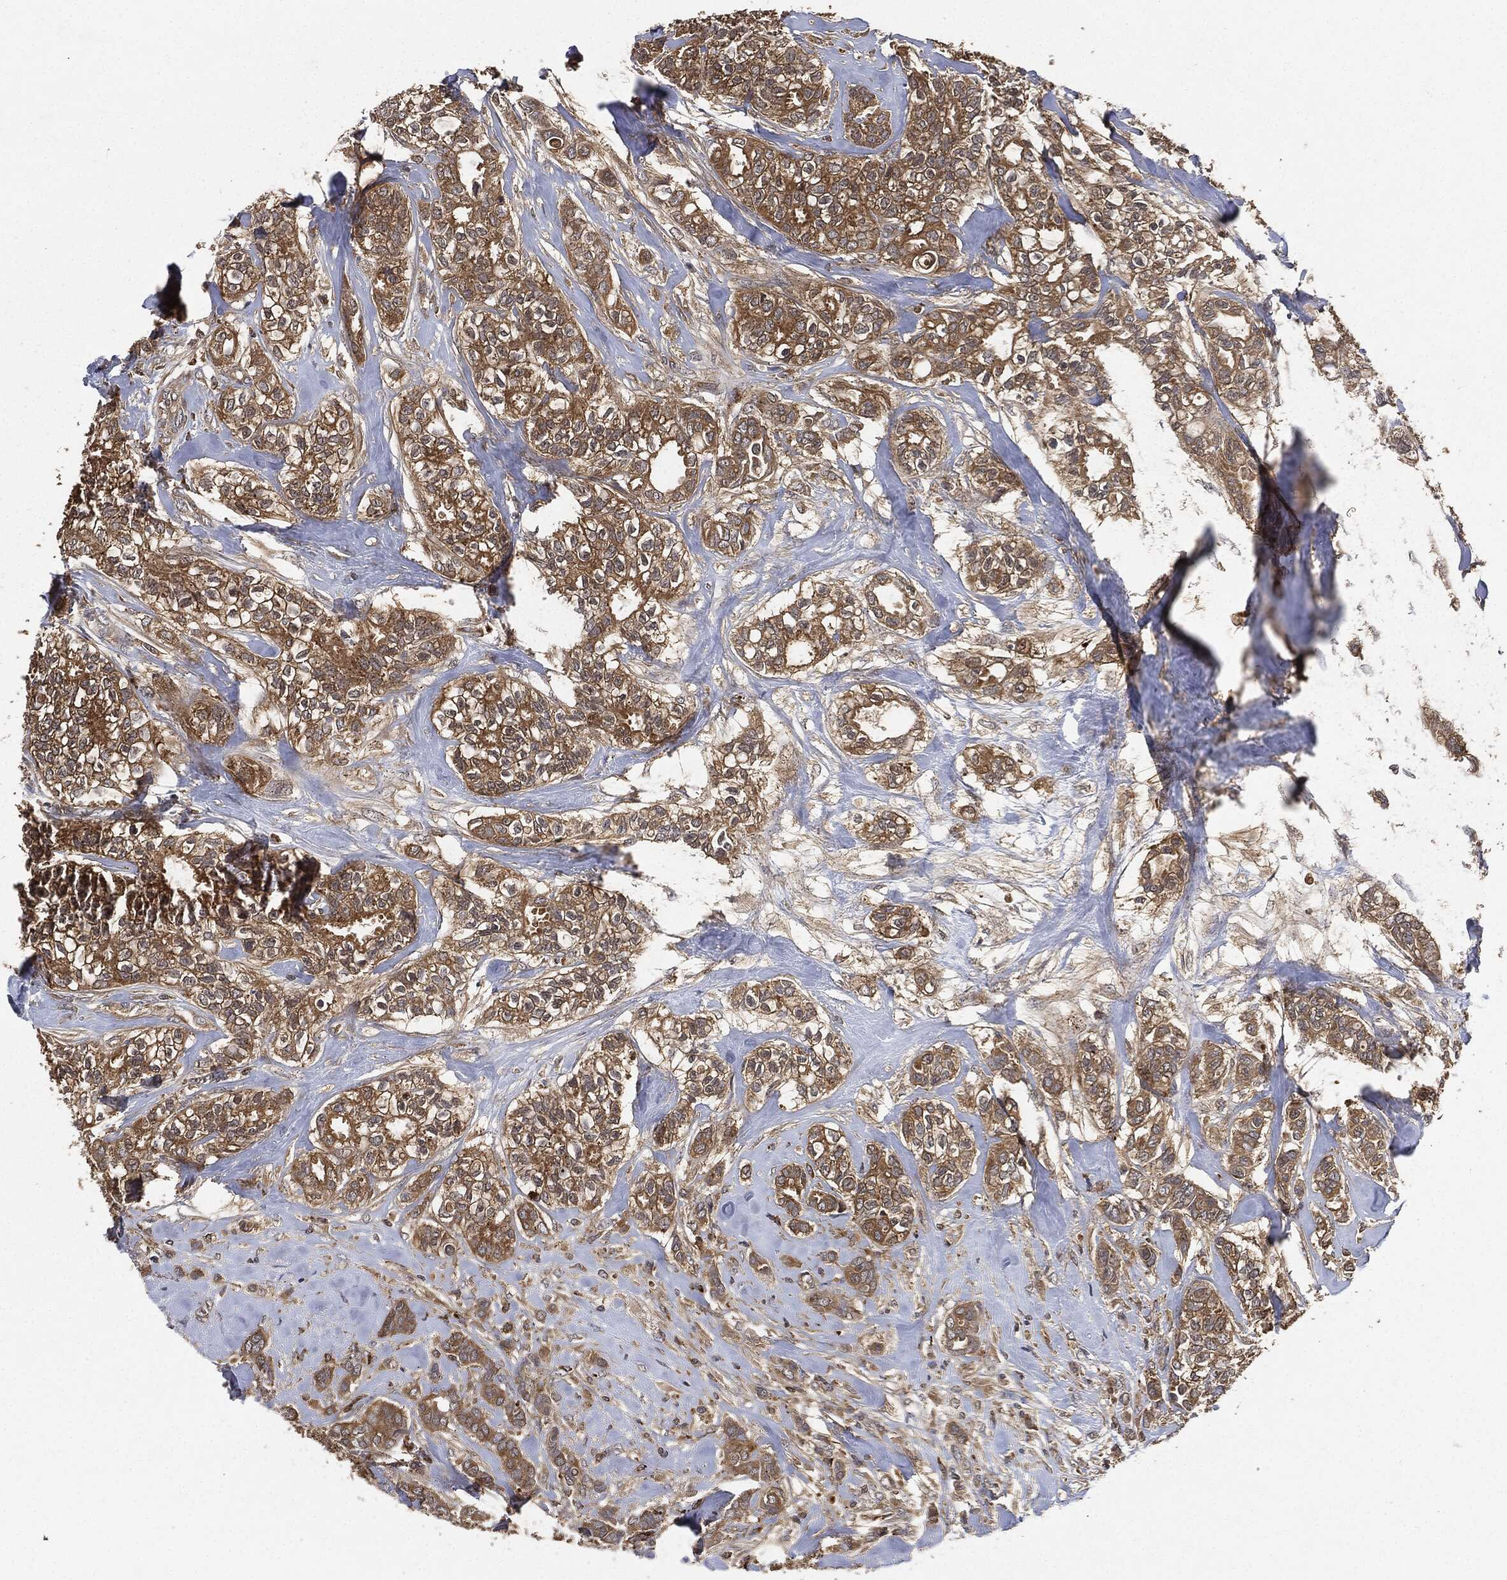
{"staining": {"intensity": "moderate", "quantity": ">75%", "location": "cytoplasmic/membranous"}, "tissue": "breast cancer", "cell_type": "Tumor cells", "image_type": "cancer", "snomed": [{"axis": "morphology", "description": "Duct carcinoma"}, {"axis": "topography", "description": "Breast"}], "caption": "Protein expression analysis of human invasive ductal carcinoma (breast) reveals moderate cytoplasmic/membranous expression in approximately >75% of tumor cells.", "gene": "BRAF", "patient": {"sex": "female", "age": 71}}